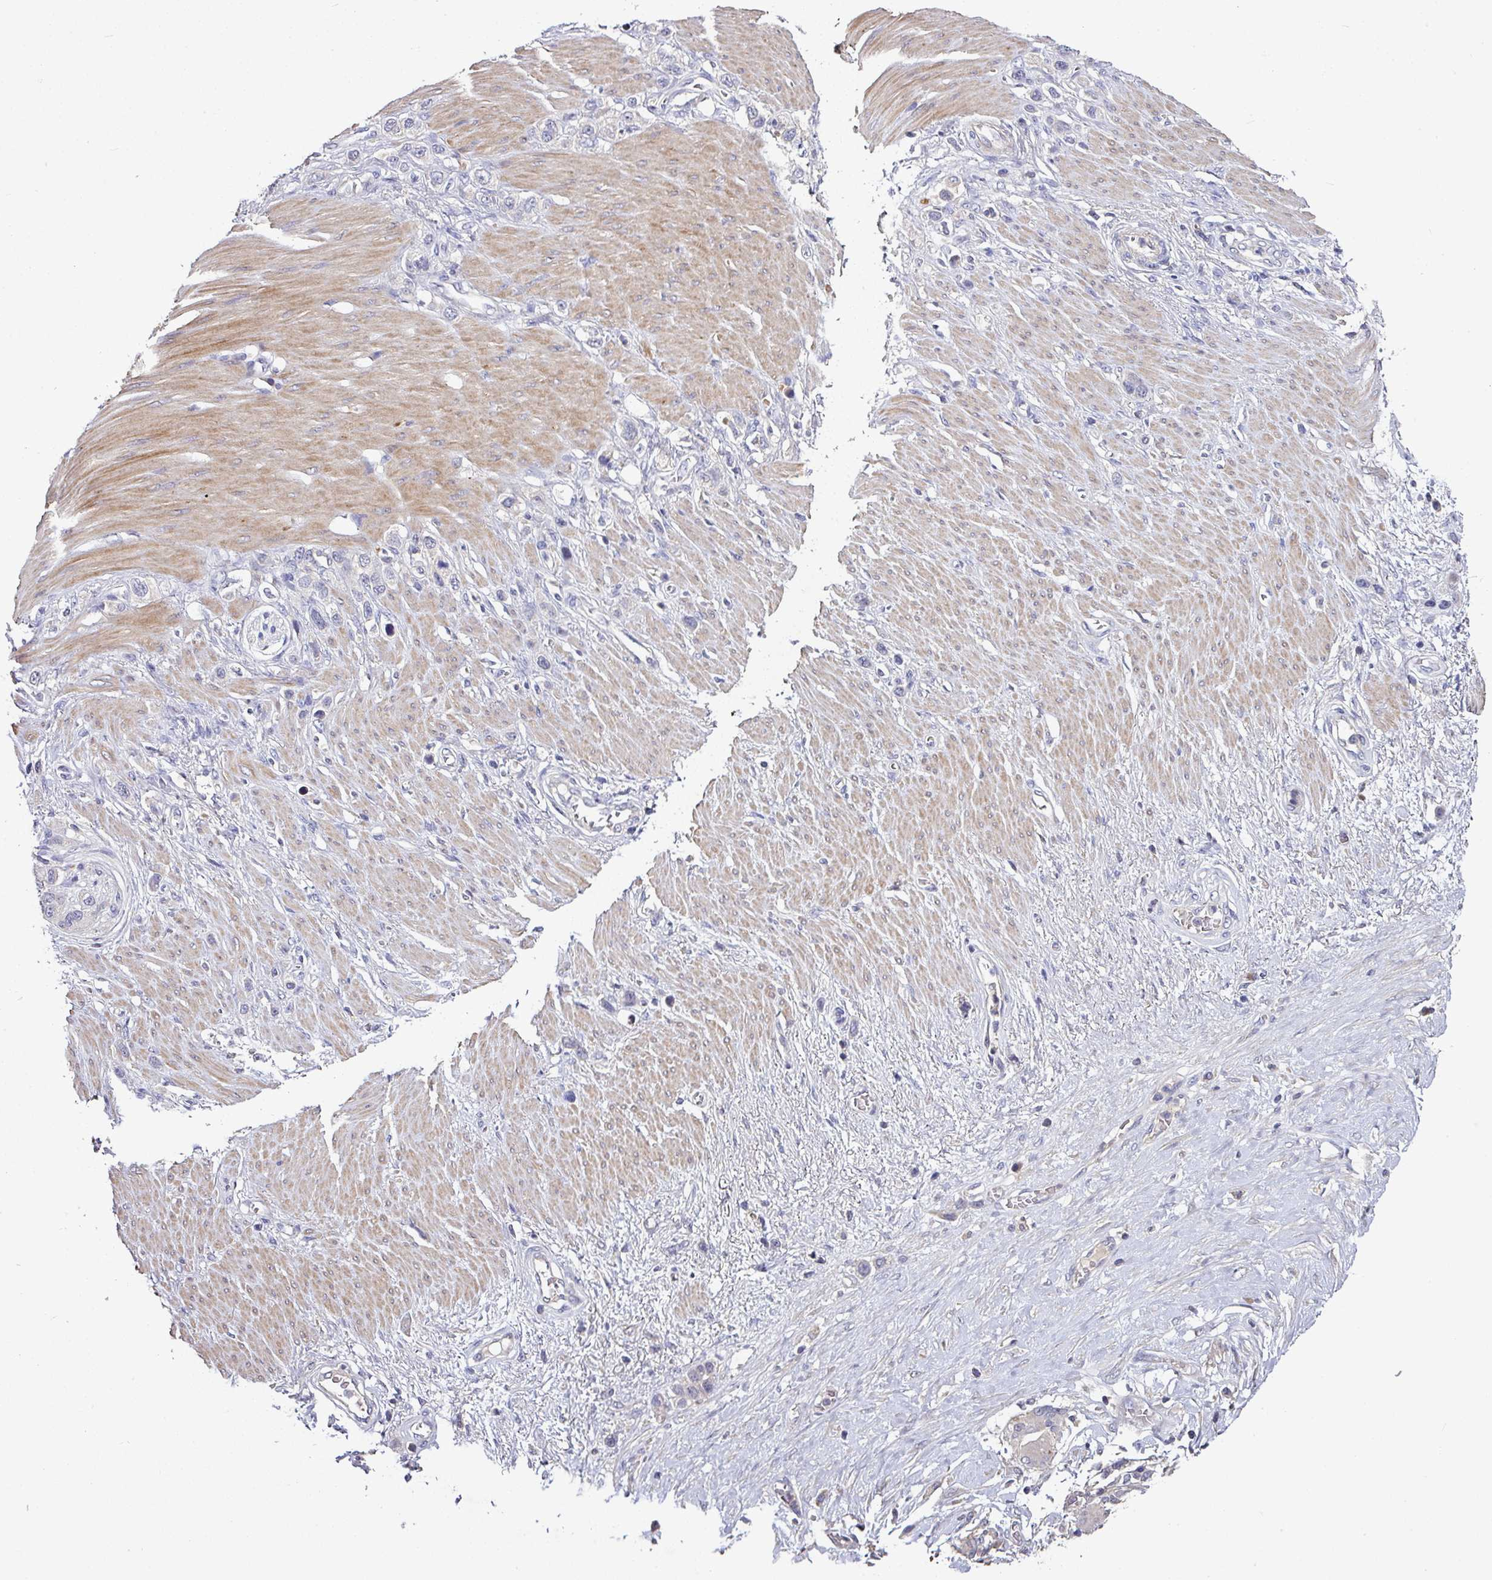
{"staining": {"intensity": "negative", "quantity": "none", "location": "none"}, "tissue": "stomach cancer", "cell_type": "Tumor cells", "image_type": "cancer", "snomed": [{"axis": "morphology", "description": "Adenocarcinoma, NOS"}, {"axis": "morphology", "description": "Adenocarcinoma, High grade"}, {"axis": "topography", "description": "Stomach, upper"}, {"axis": "topography", "description": "Stomach, lower"}], "caption": "Photomicrograph shows no protein positivity in tumor cells of adenocarcinoma (stomach) tissue. Nuclei are stained in blue.", "gene": "AEBP2", "patient": {"sex": "female", "age": 65}}